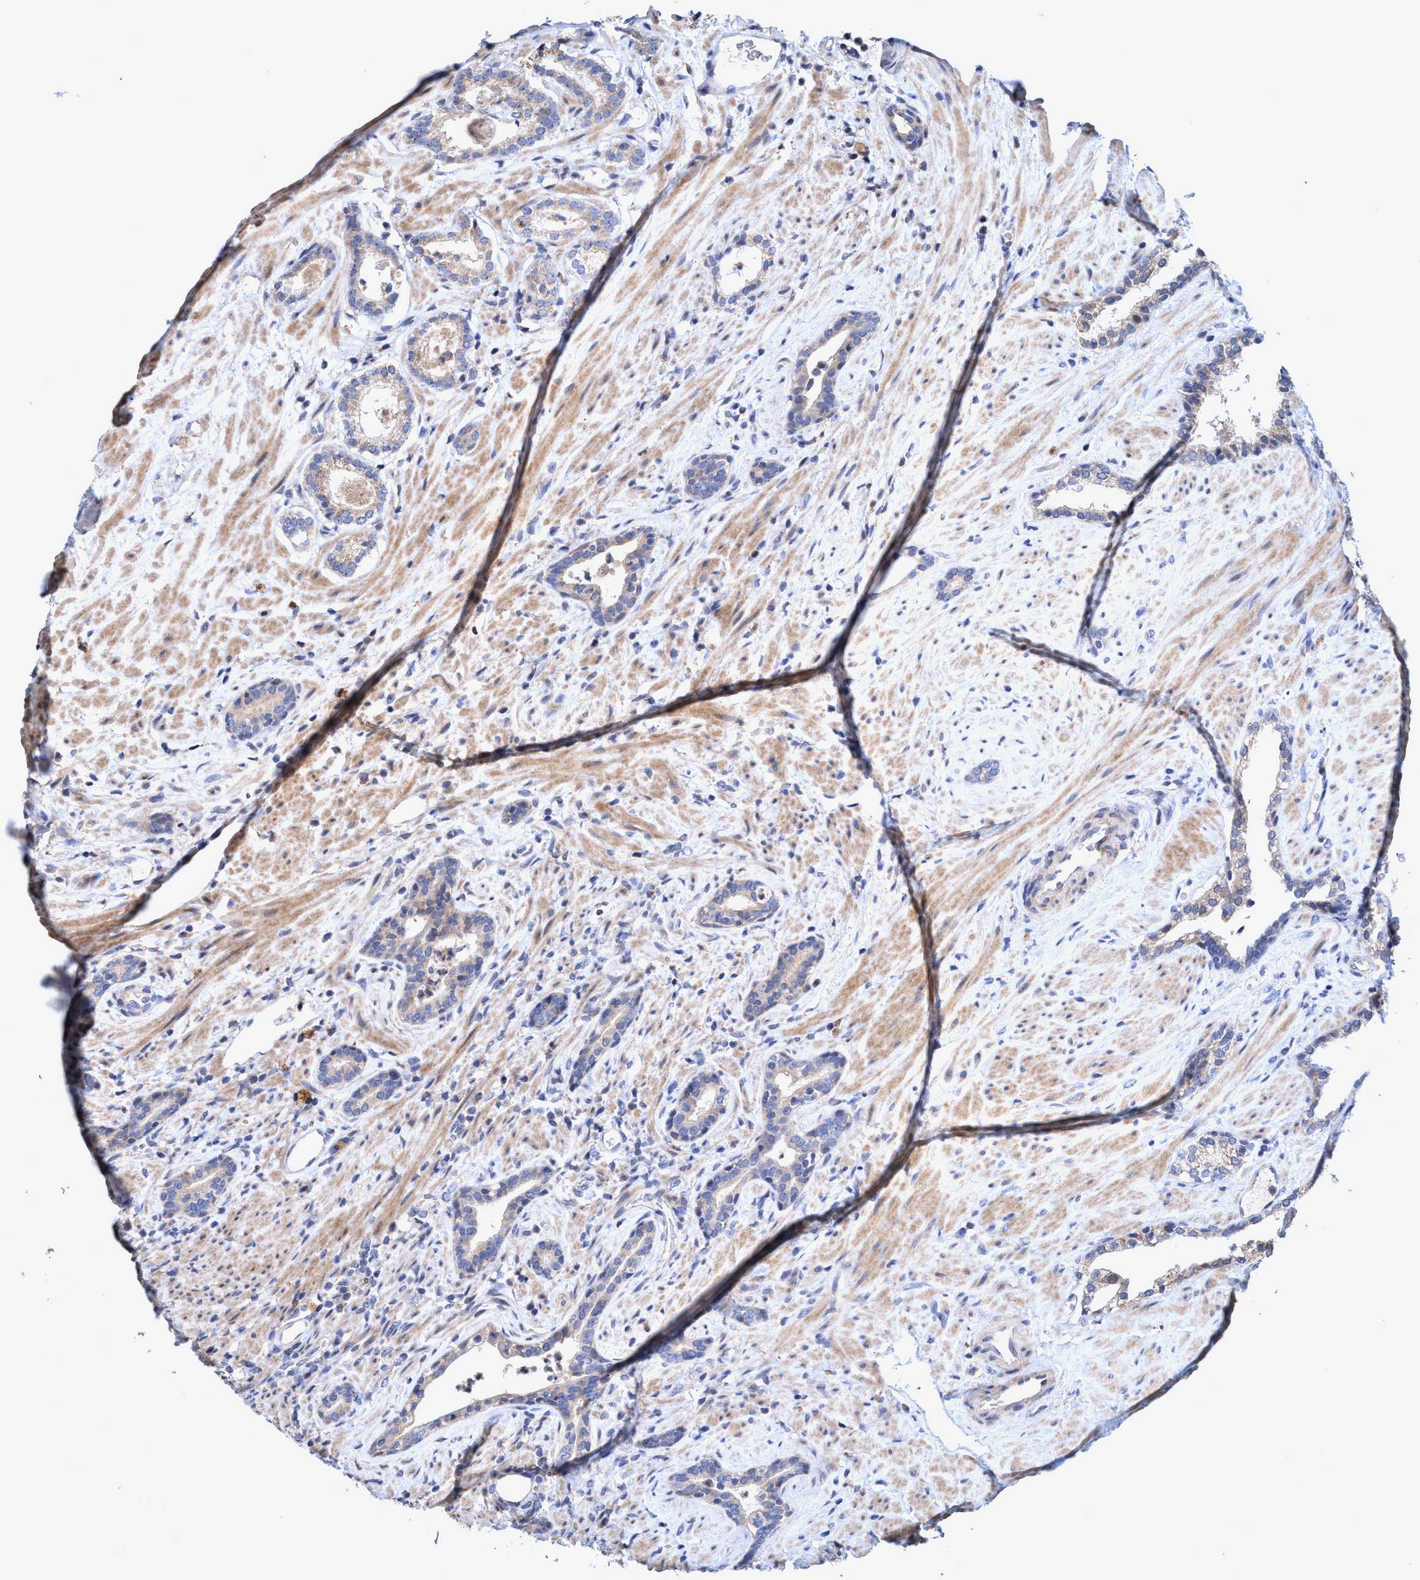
{"staining": {"intensity": "weak", "quantity": "25%-75%", "location": "cytoplasmic/membranous"}, "tissue": "prostate cancer", "cell_type": "Tumor cells", "image_type": "cancer", "snomed": [{"axis": "morphology", "description": "Adenocarcinoma, High grade"}, {"axis": "topography", "description": "Prostate"}], "caption": "A histopathology image showing weak cytoplasmic/membranous positivity in approximately 25%-75% of tumor cells in prostate adenocarcinoma (high-grade), as visualized by brown immunohistochemical staining.", "gene": "ZNF677", "patient": {"sex": "male", "age": 71}}